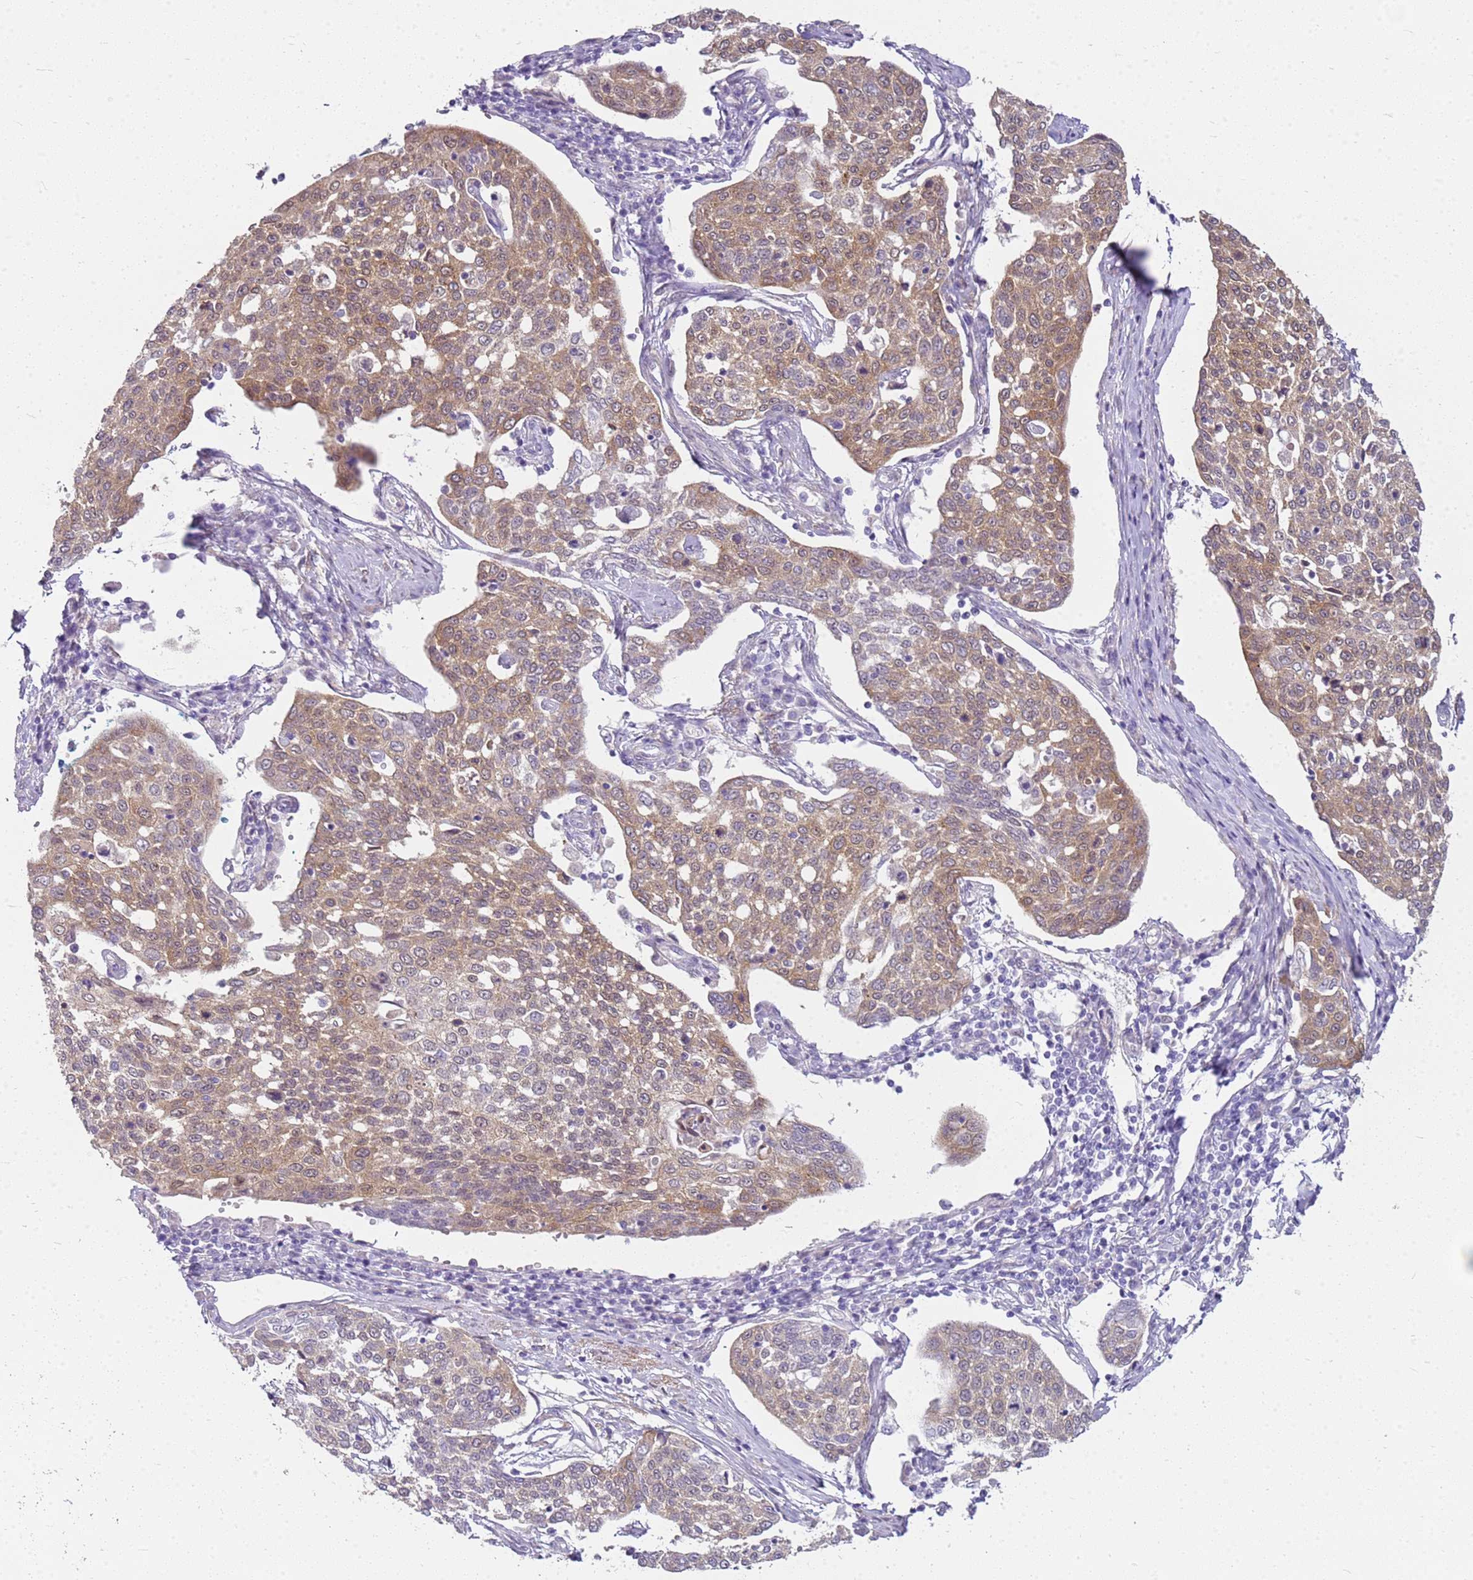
{"staining": {"intensity": "moderate", "quantity": ">75%", "location": "cytoplasmic/membranous"}, "tissue": "cervical cancer", "cell_type": "Tumor cells", "image_type": "cancer", "snomed": [{"axis": "morphology", "description": "Squamous cell carcinoma, NOS"}, {"axis": "topography", "description": "Cervix"}], "caption": "Cervical squamous cell carcinoma was stained to show a protein in brown. There is medium levels of moderate cytoplasmic/membranous positivity in about >75% of tumor cells.", "gene": "HSPB1", "patient": {"sex": "female", "age": 34}}